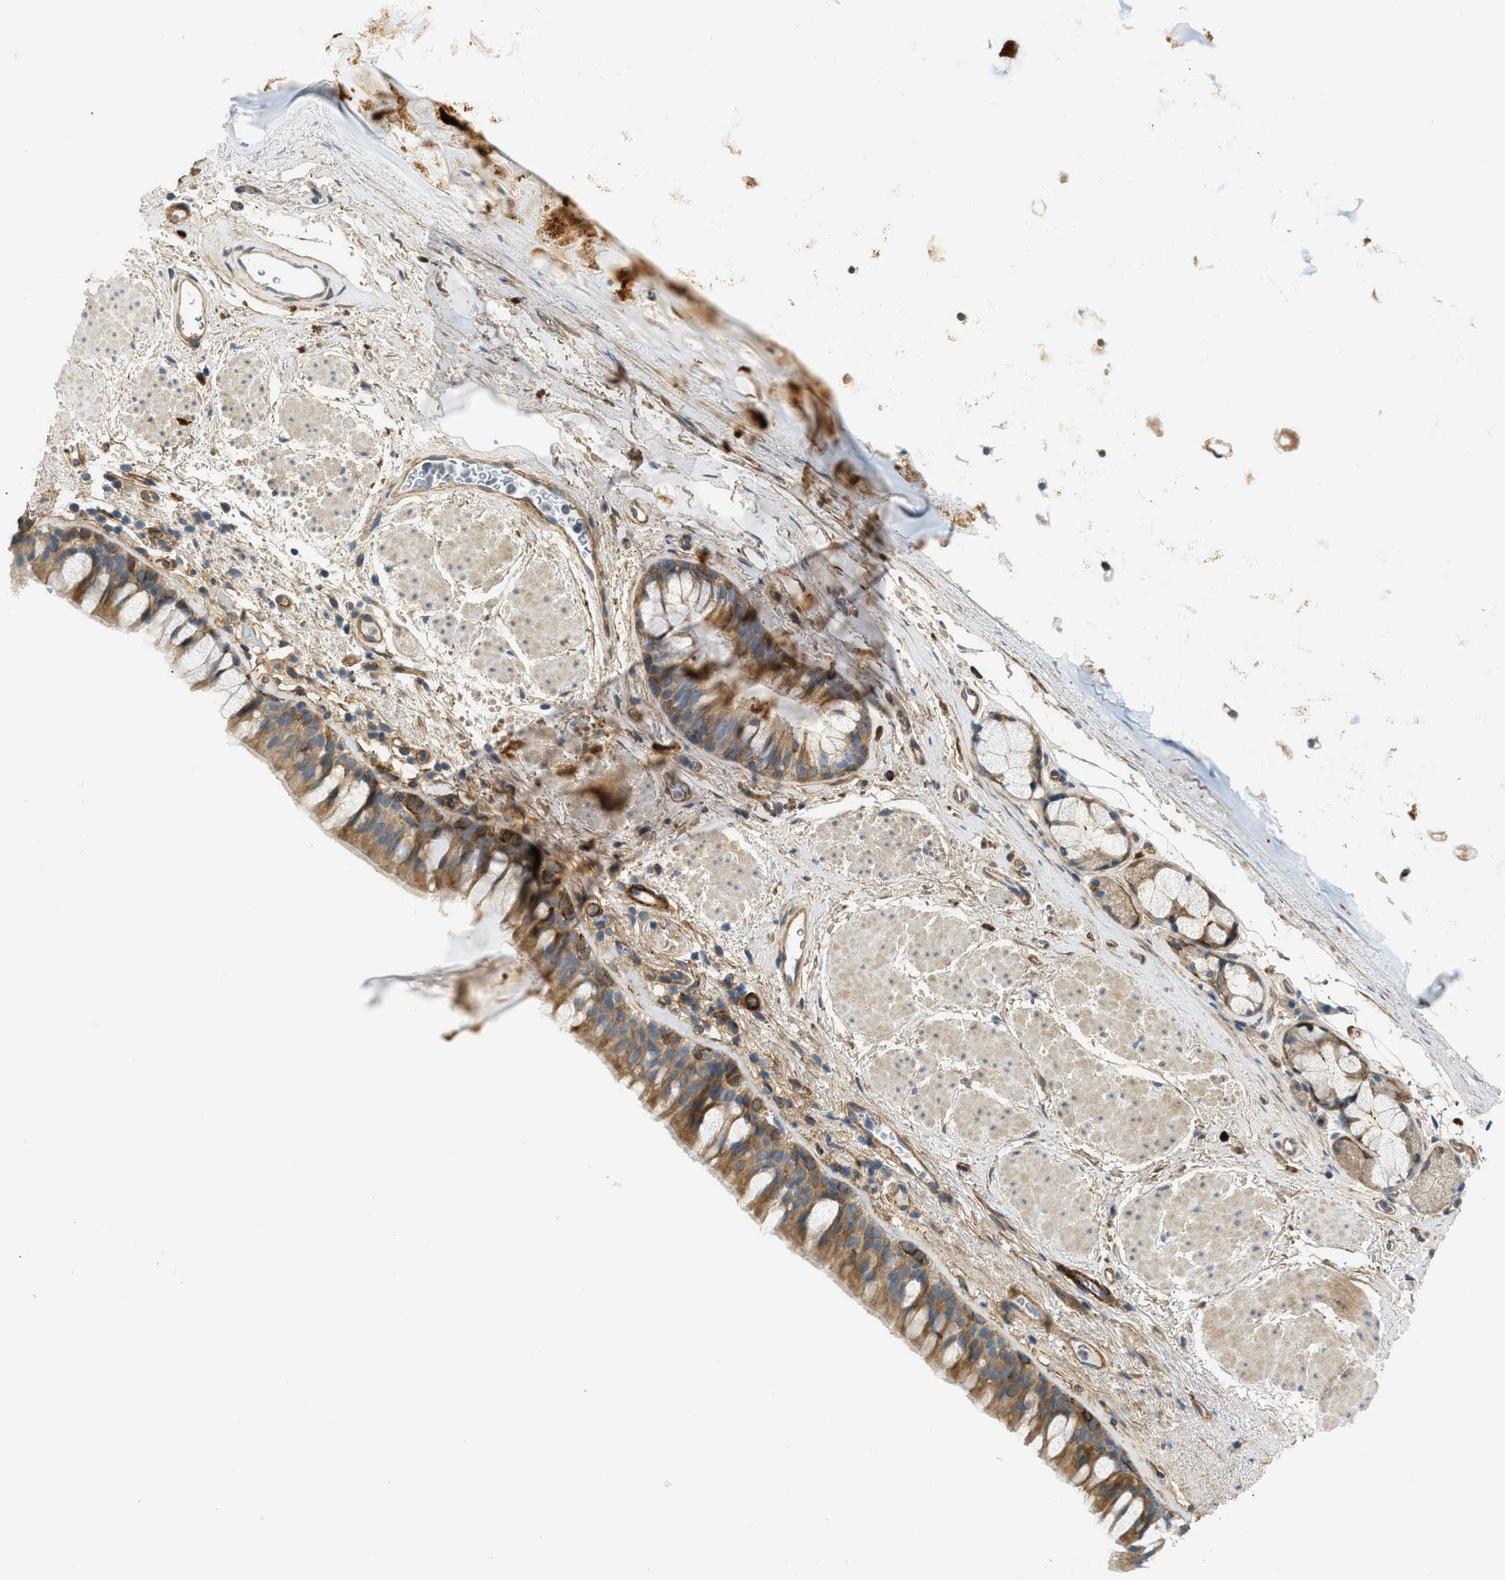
{"staining": {"intensity": "moderate", "quantity": ">75%", "location": "cytoplasmic/membranous"}, "tissue": "bronchus", "cell_type": "Respiratory epithelial cells", "image_type": "normal", "snomed": [{"axis": "morphology", "description": "Normal tissue, NOS"}, {"axis": "topography", "description": "Cartilage tissue"}, {"axis": "topography", "description": "Bronchus"}], "caption": "The immunohistochemical stain labels moderate cytoplasmic/membranous expression in respiratory epithelial cells of normal bronchus.", "gene": "EDNRA", "patient": {"sex": "female", "age": 53}}